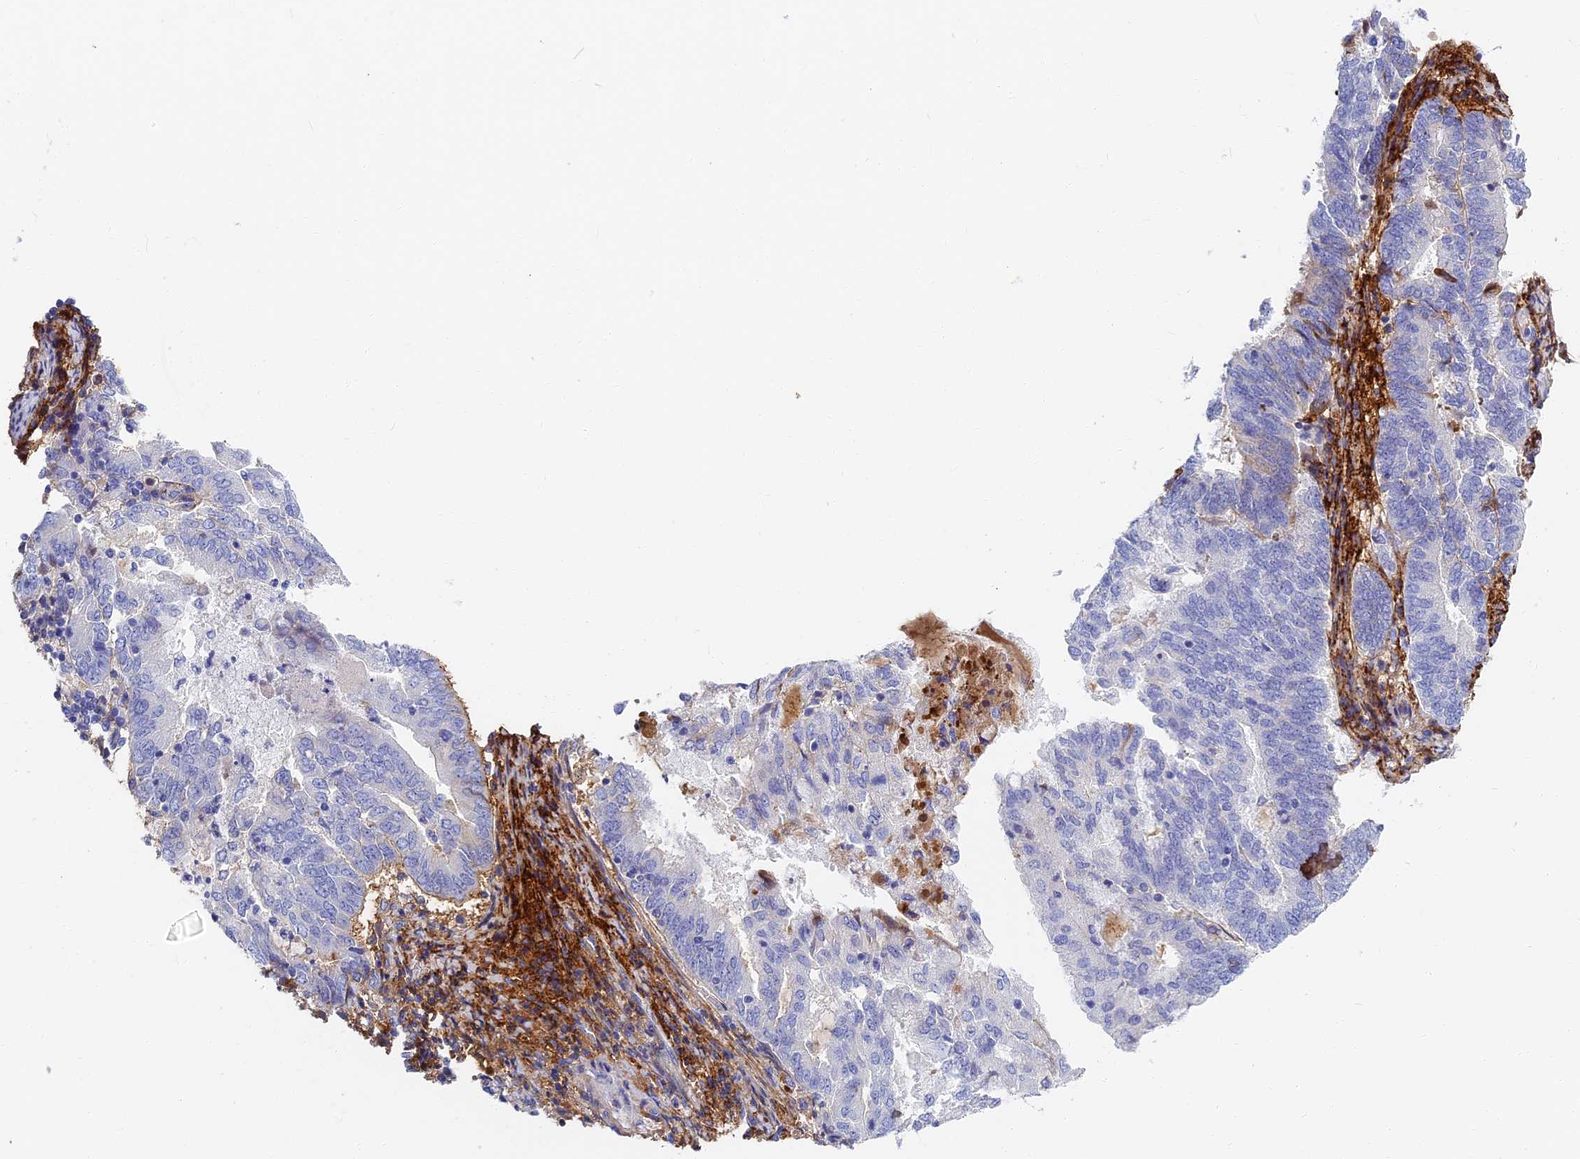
{"staining": {"intensity": "negative", "quantity": "none", "location": "none"}, "tissue": "endometrial cancer", "cell_type": "Tumor cells", "image_type": "cancer", "snomed": [{"axis": "morphology", "description": "Adenocarcinoma, NOS"}, {"axis": "topography", "description": "Endometrium"}], "caption": "An immunohistochemistry (IHC) photomicrograph of adenocarcinoma (endometrial) is shown. There is no staining in tumor cells of adenocarcinoma (endometrial).", "gene": "ITIH1", "patient": {"sex": "female", "age": 80}}